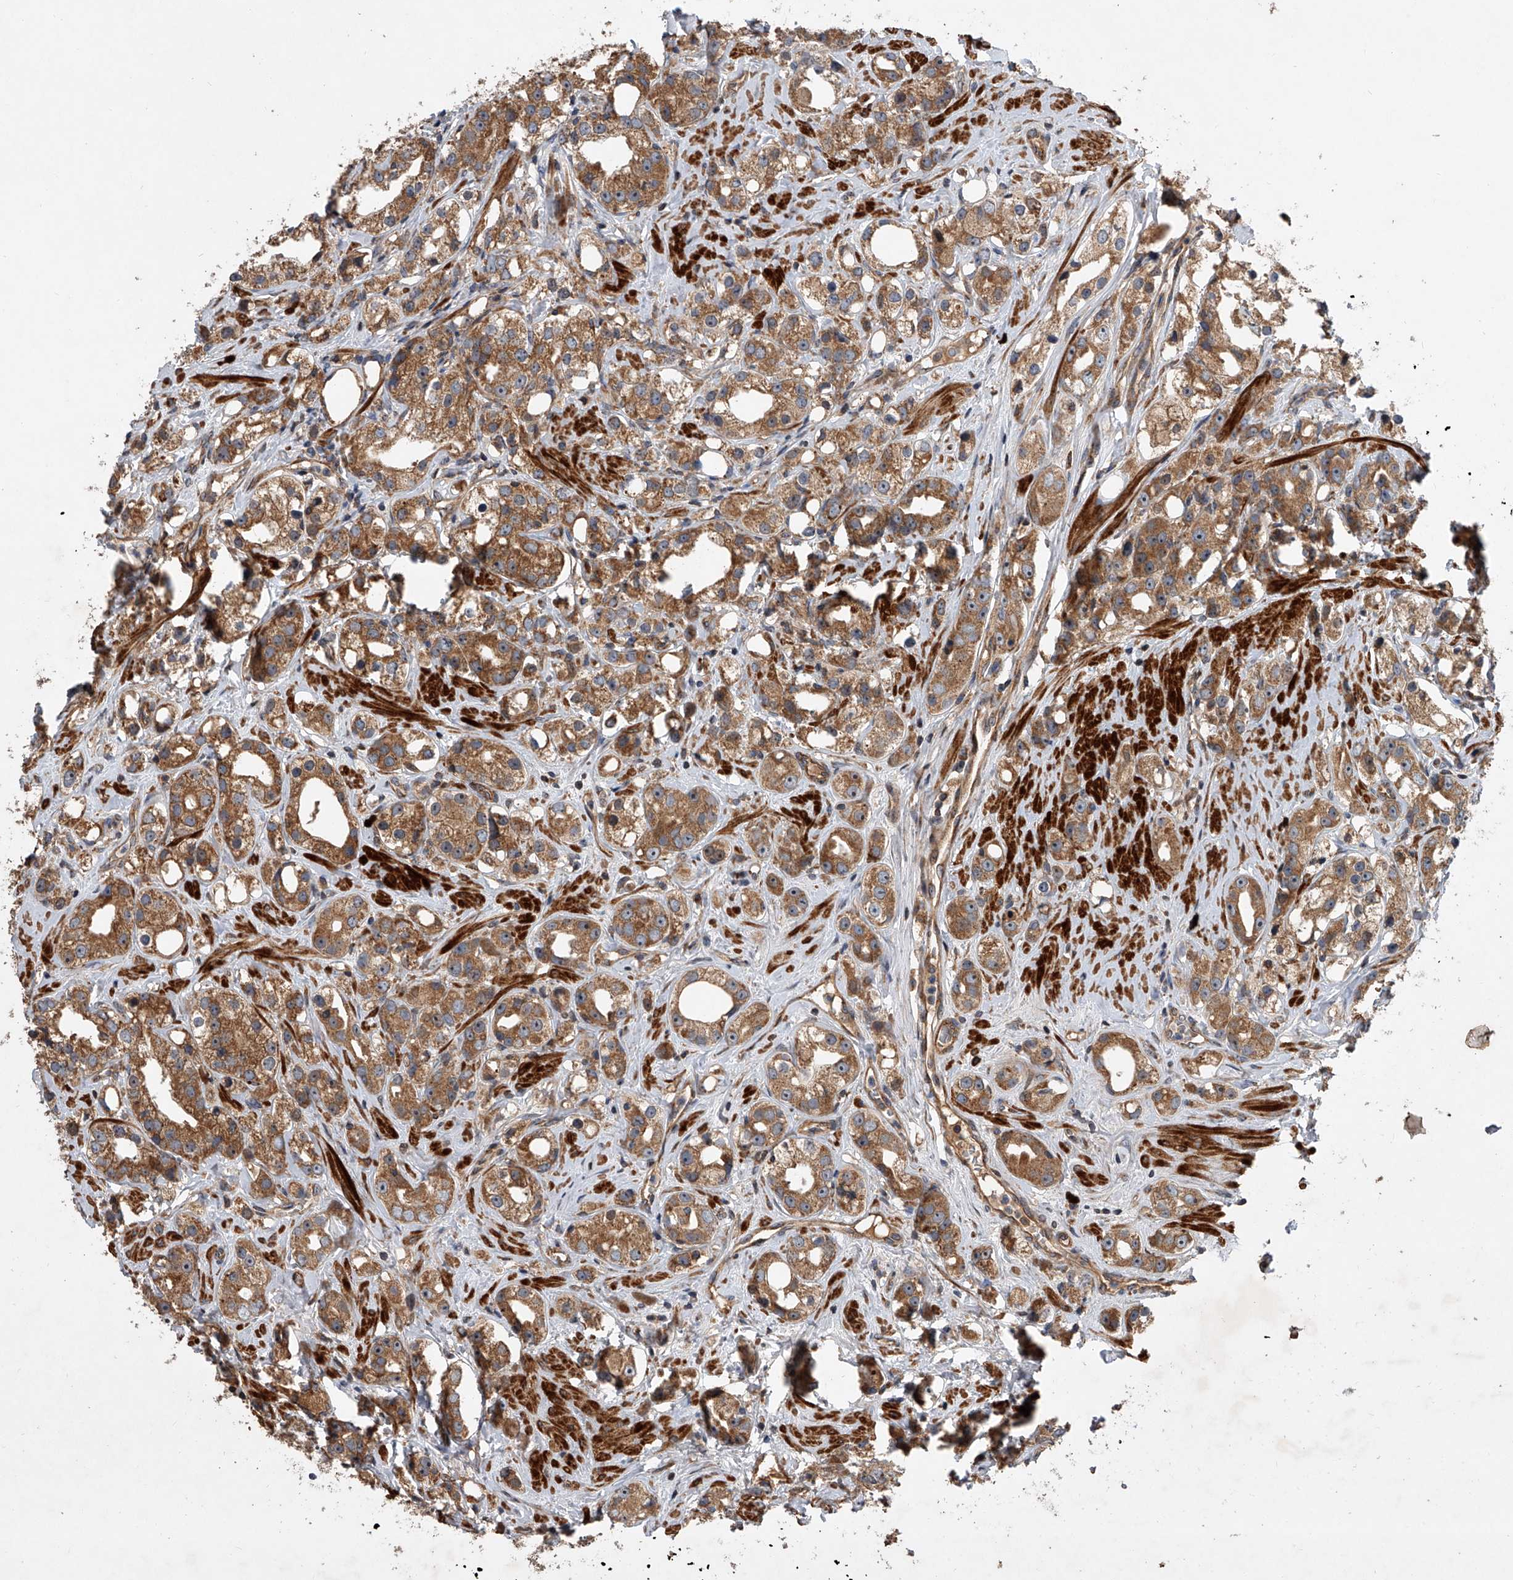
{"staining": {"intensity": "moderate", "quantity": ">75%", "location": "cytoplasmic/membranous"}, "tissue": "prostate cancer", "cell_type": "Tumor cells", "image_type": "cancer", "snomed": [{"axis": "morphology", "description": "Adenocarcinoma, NOS"}, {"axis": "topography", "description": "Prostate"}], "caption": "DAB immunohistochemical staining of prostate cancer demonstrates moderate cytoplasmic/membranous protein staining in approximately >75% of tumor cells.", "gene": "USP47", "patient": {"sex": "male", "age": 79}}